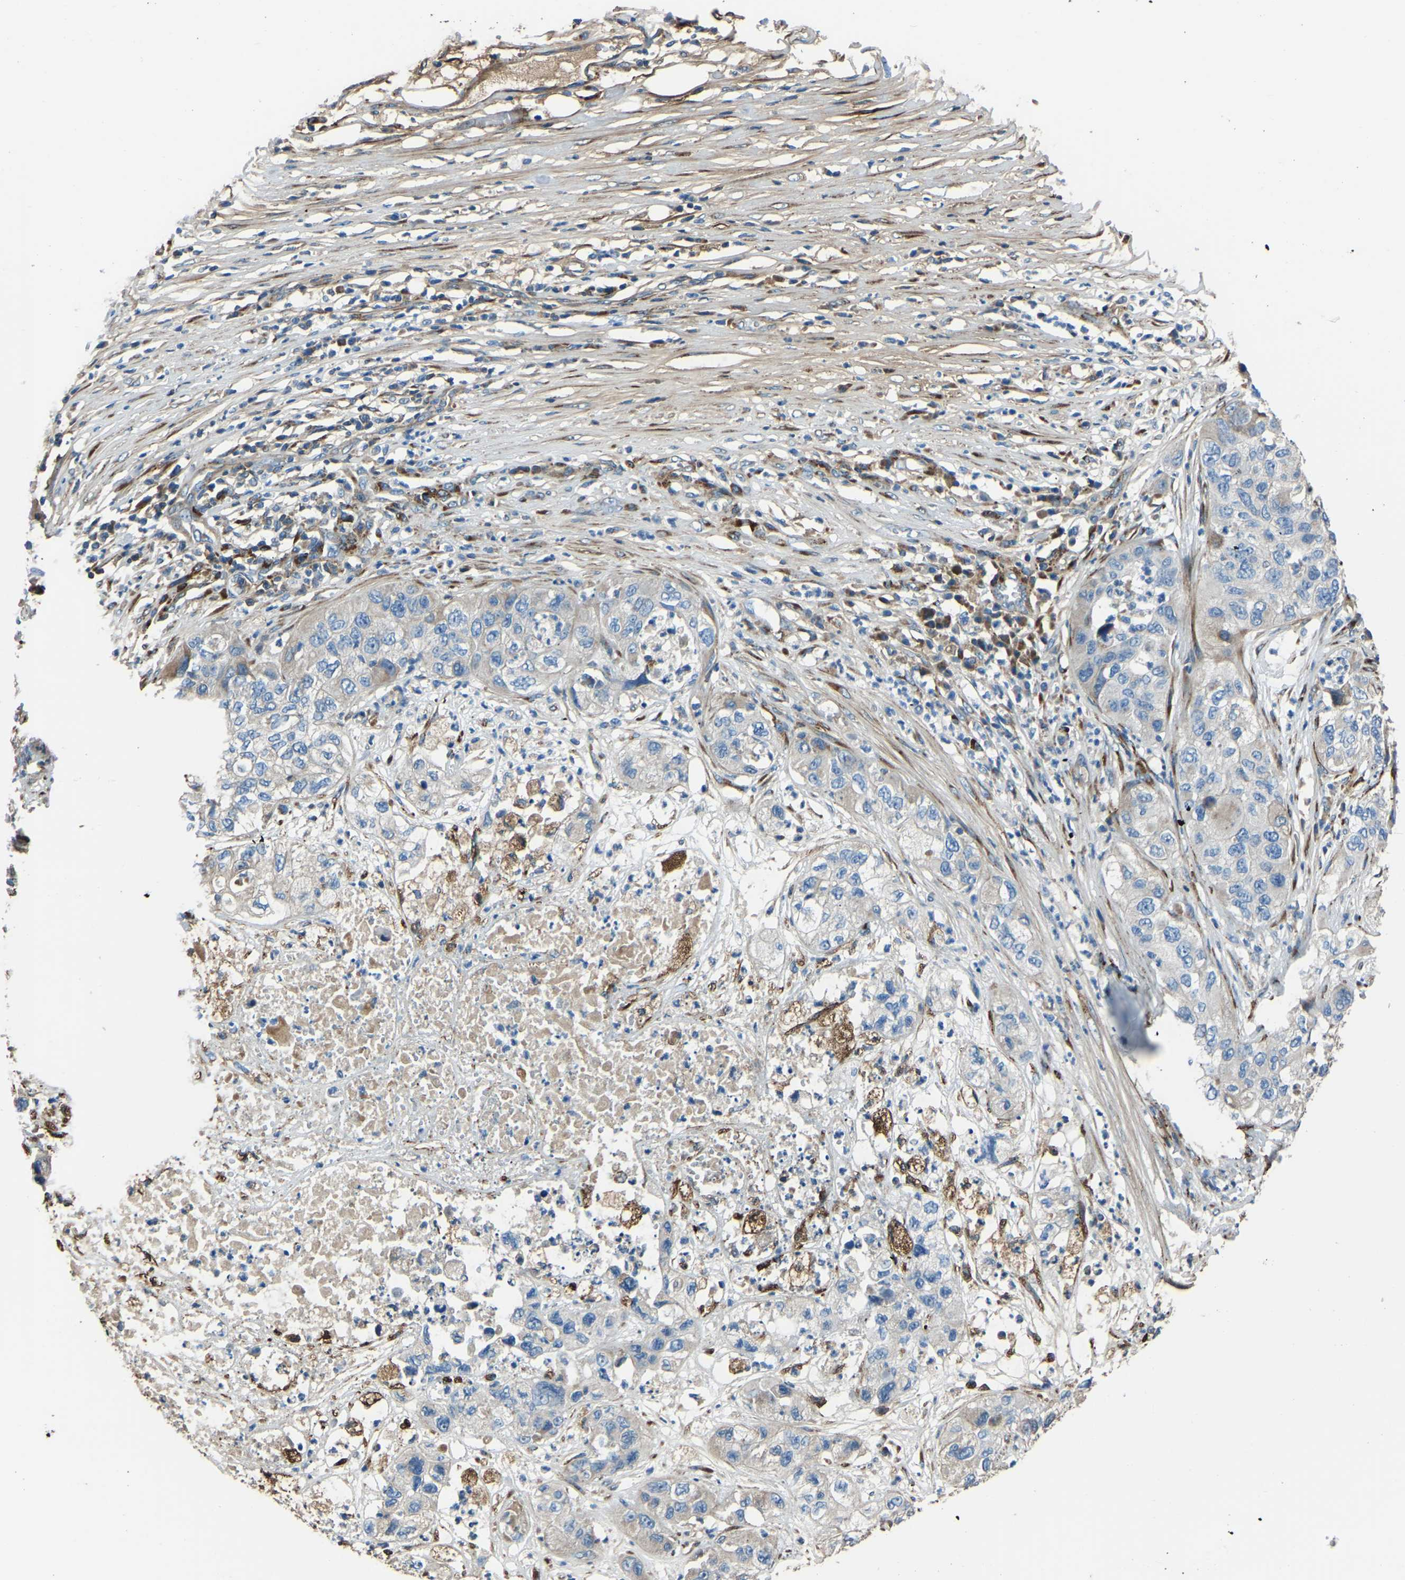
{"staining": {"intensity": "negative", "quantity": "none", "location": "none"}, "tissue": "pancreatic cancer", "cell_type": "Tumor cells", "image_type": "cancer", "snomed": [{"axis": "morphology", "description": "Adenocarcinoma, NOS"}, {"axis": "topography", "description": "Pancreas"}], "caption": "A high-resolution image shows immunohistochemistry staining of pancreatic adenocarcinoma, which shows no significant positivity in tumor cells.", "gene": "COL3A1", "patient": {"sex": "female", "age": 78}}